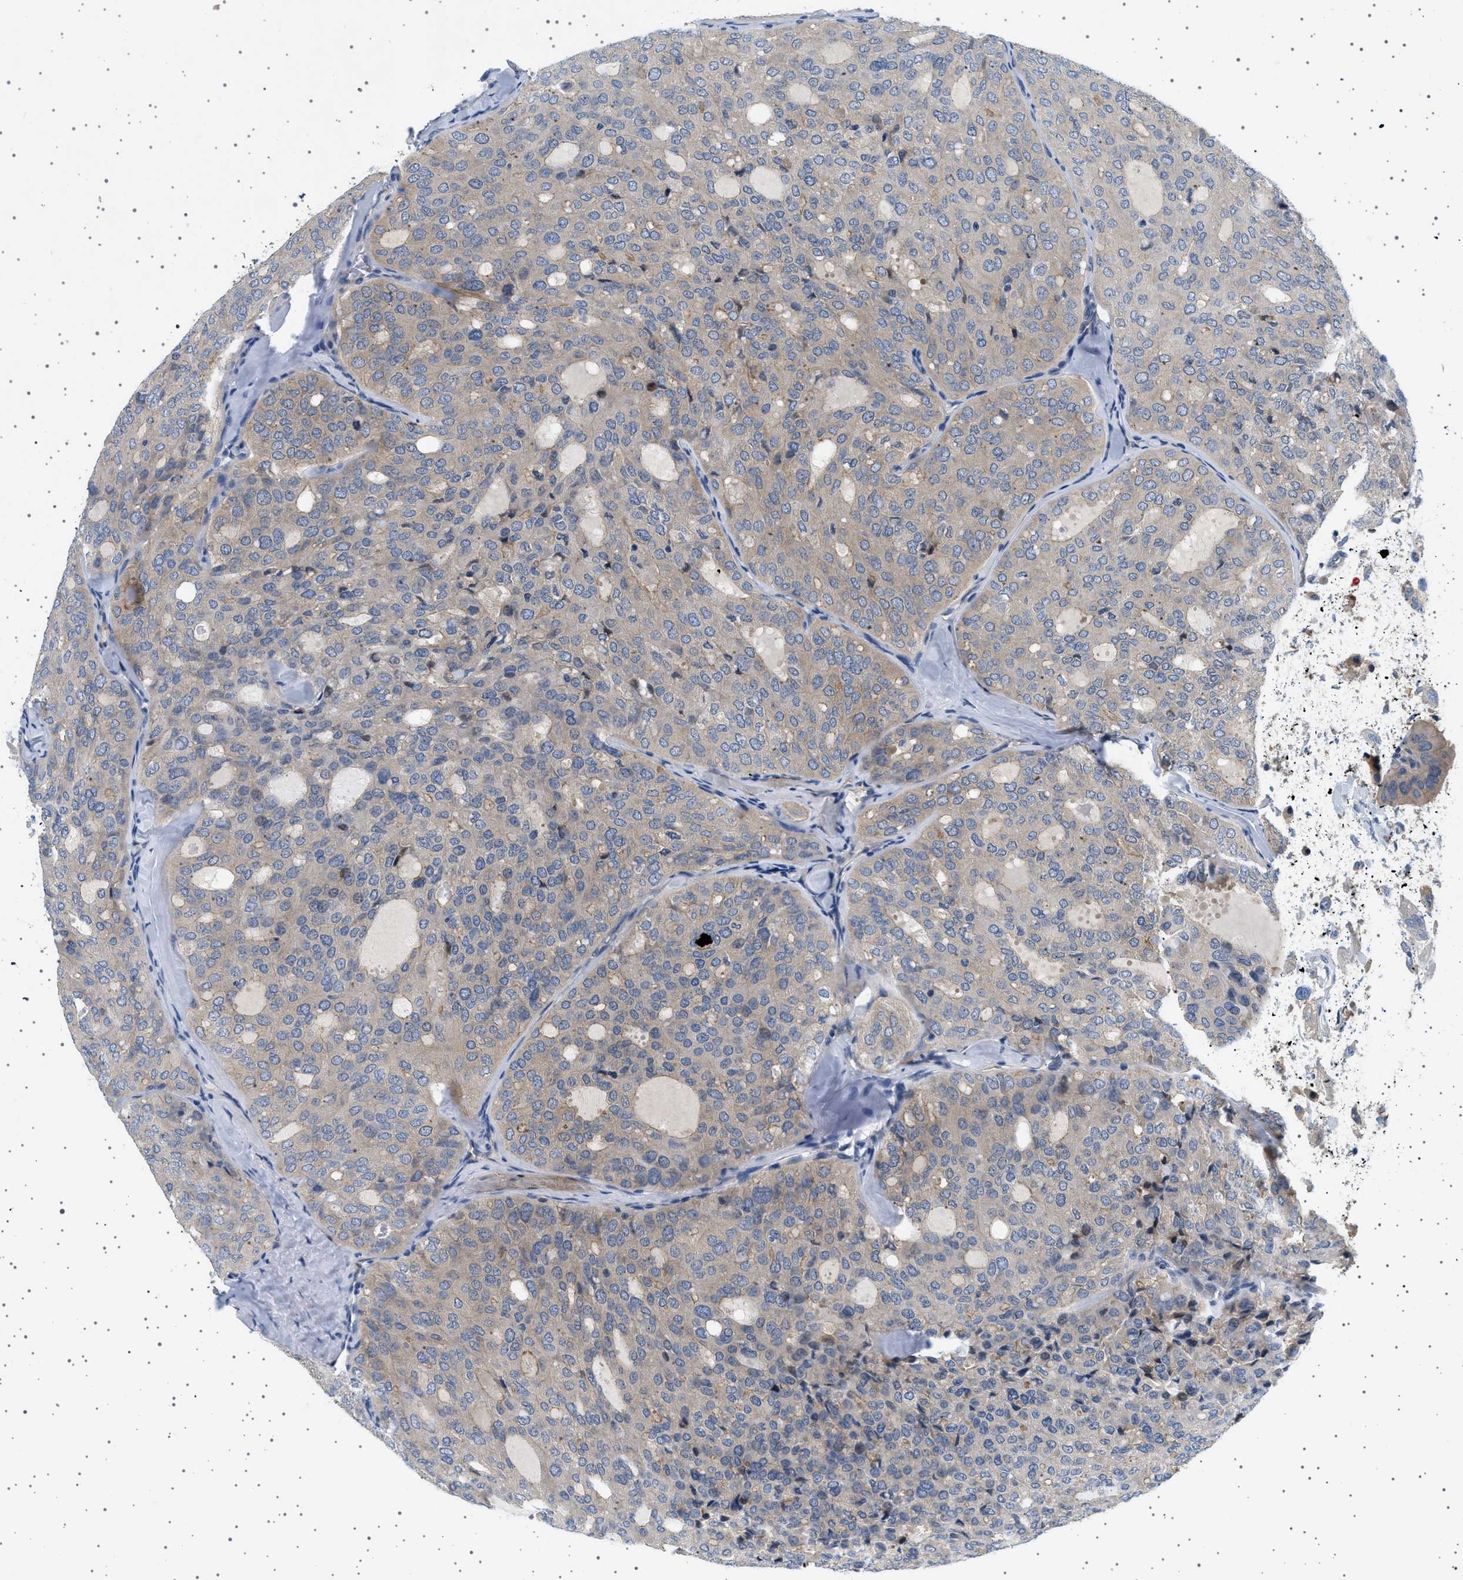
{"staining": {"intensity": "weak", "quantity": "25%-75%", "location": "cytoplasmic/membranous"}, "tissue": "thyroid cancer", "cell_type": "Tumor cells", "image_type": "cancer", "snomed": [{"axis": "morphology", "description": "Follicular adenoma carcinoma, NOS"}, {"axis": "topography", "description": "Thyroid gland"}], "caption": "An image of follicular adenoma carcinoma (thyroid) stained for a protein displays weak cytoplasmic/membranous brown staining in tumor cells.", "gene": "PLPP6", "patient": {"sex": "male", "age": 75}}